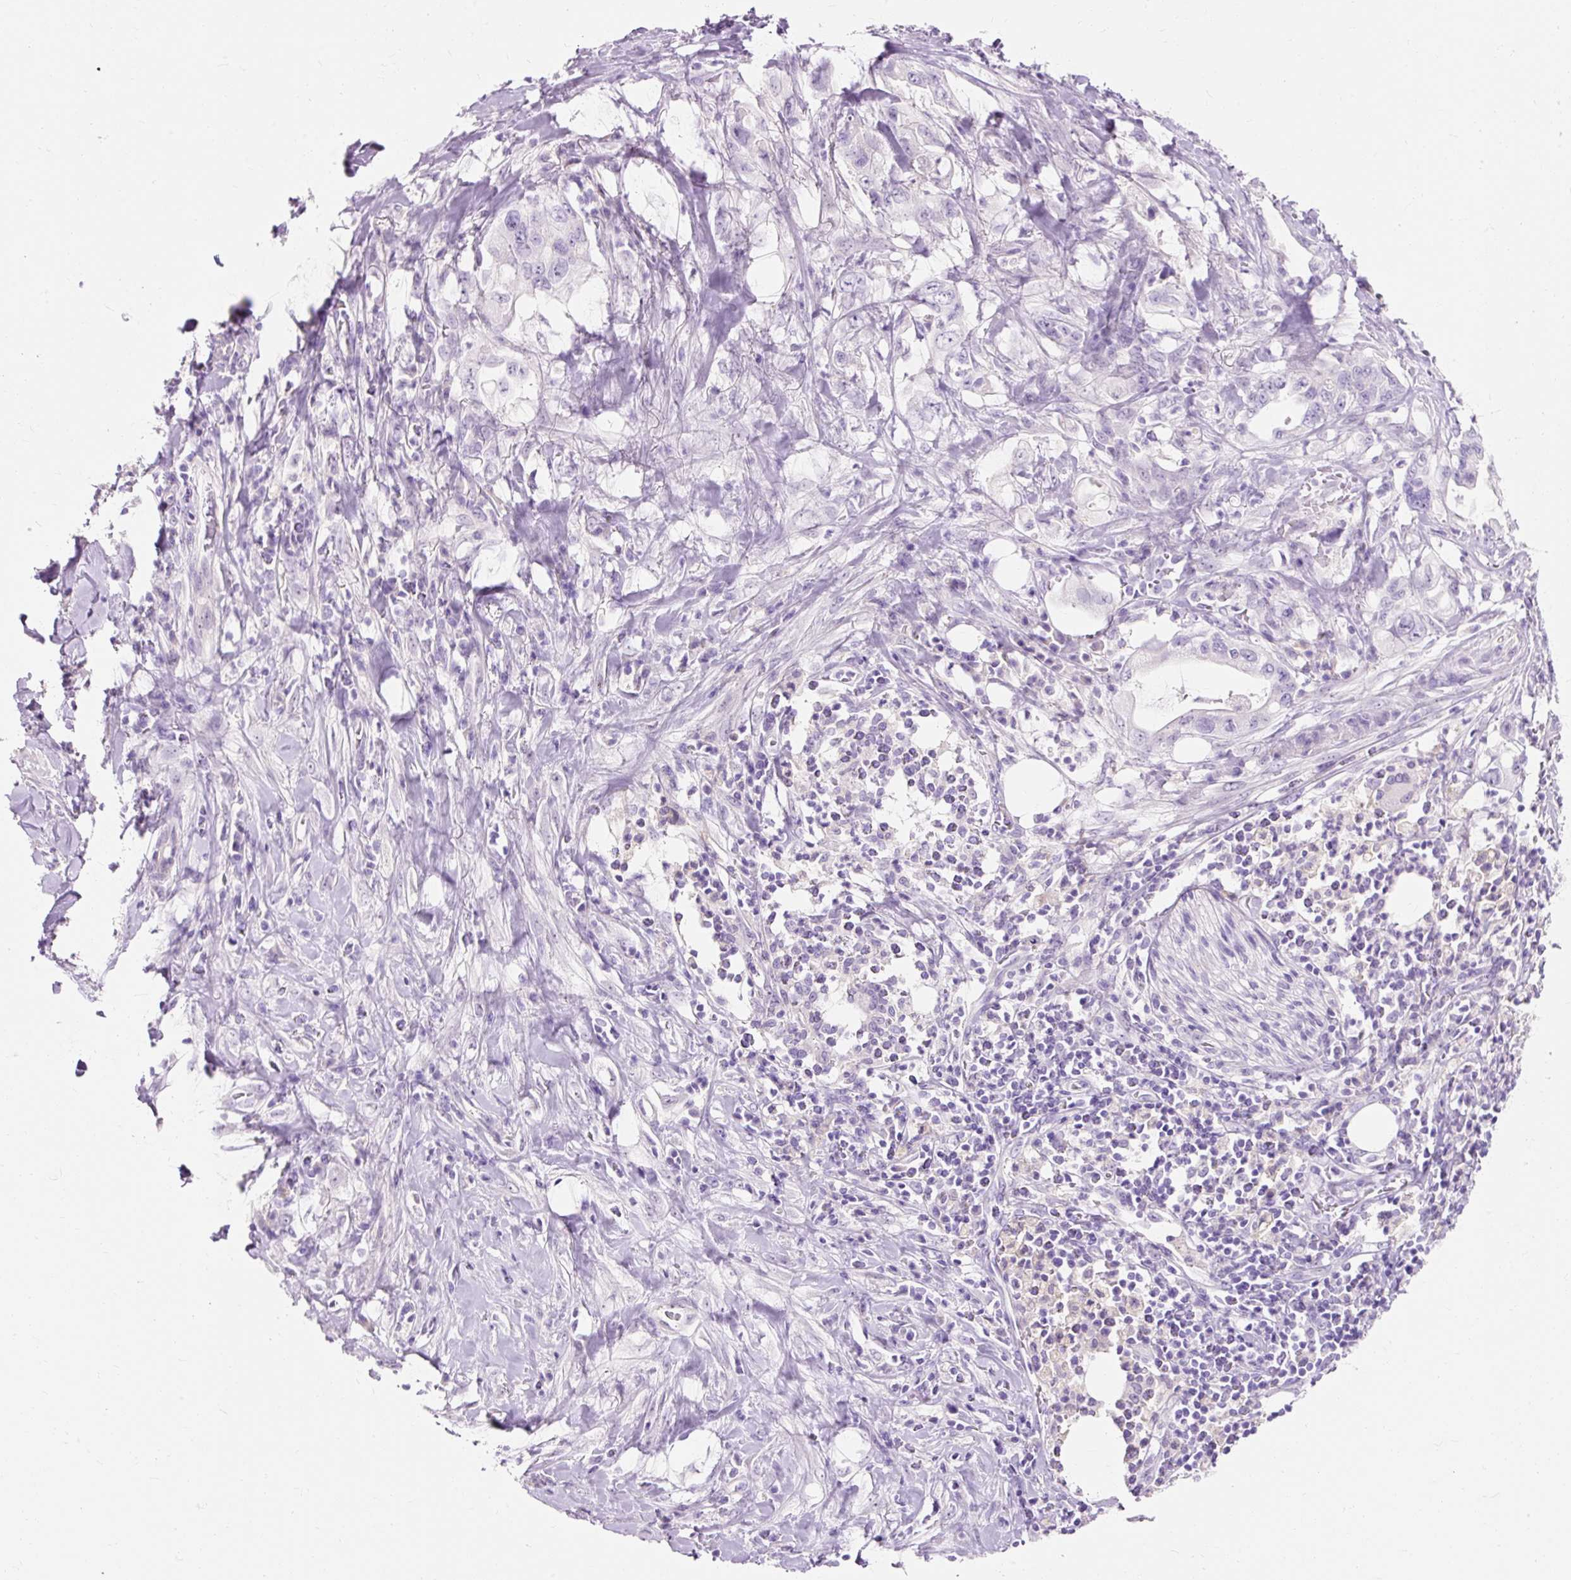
{"staining": {"intensity": "negative", "quantity": "none", "location": "none"}, "tissue": "pancreatic cancer", "cell_type": "Tumor cells", "image_type": "cancer", "snomed": [{"axis": "morphology", "description": "Adenocarcinoma, NOS"}, {"axis": "topography", "description": "Pancreas"}], "caption": "A photomicrograph of pancreatic cancer stained for a protein demonstrates no brown staining in tumor cells. (Brightfield microscopy of DAB (3,3'-diaminobenzidine) immunohistochemistry (IHC) at high magnification).", "gene": "CLDN25", "patient": {"sex": "female", "age": 61}}